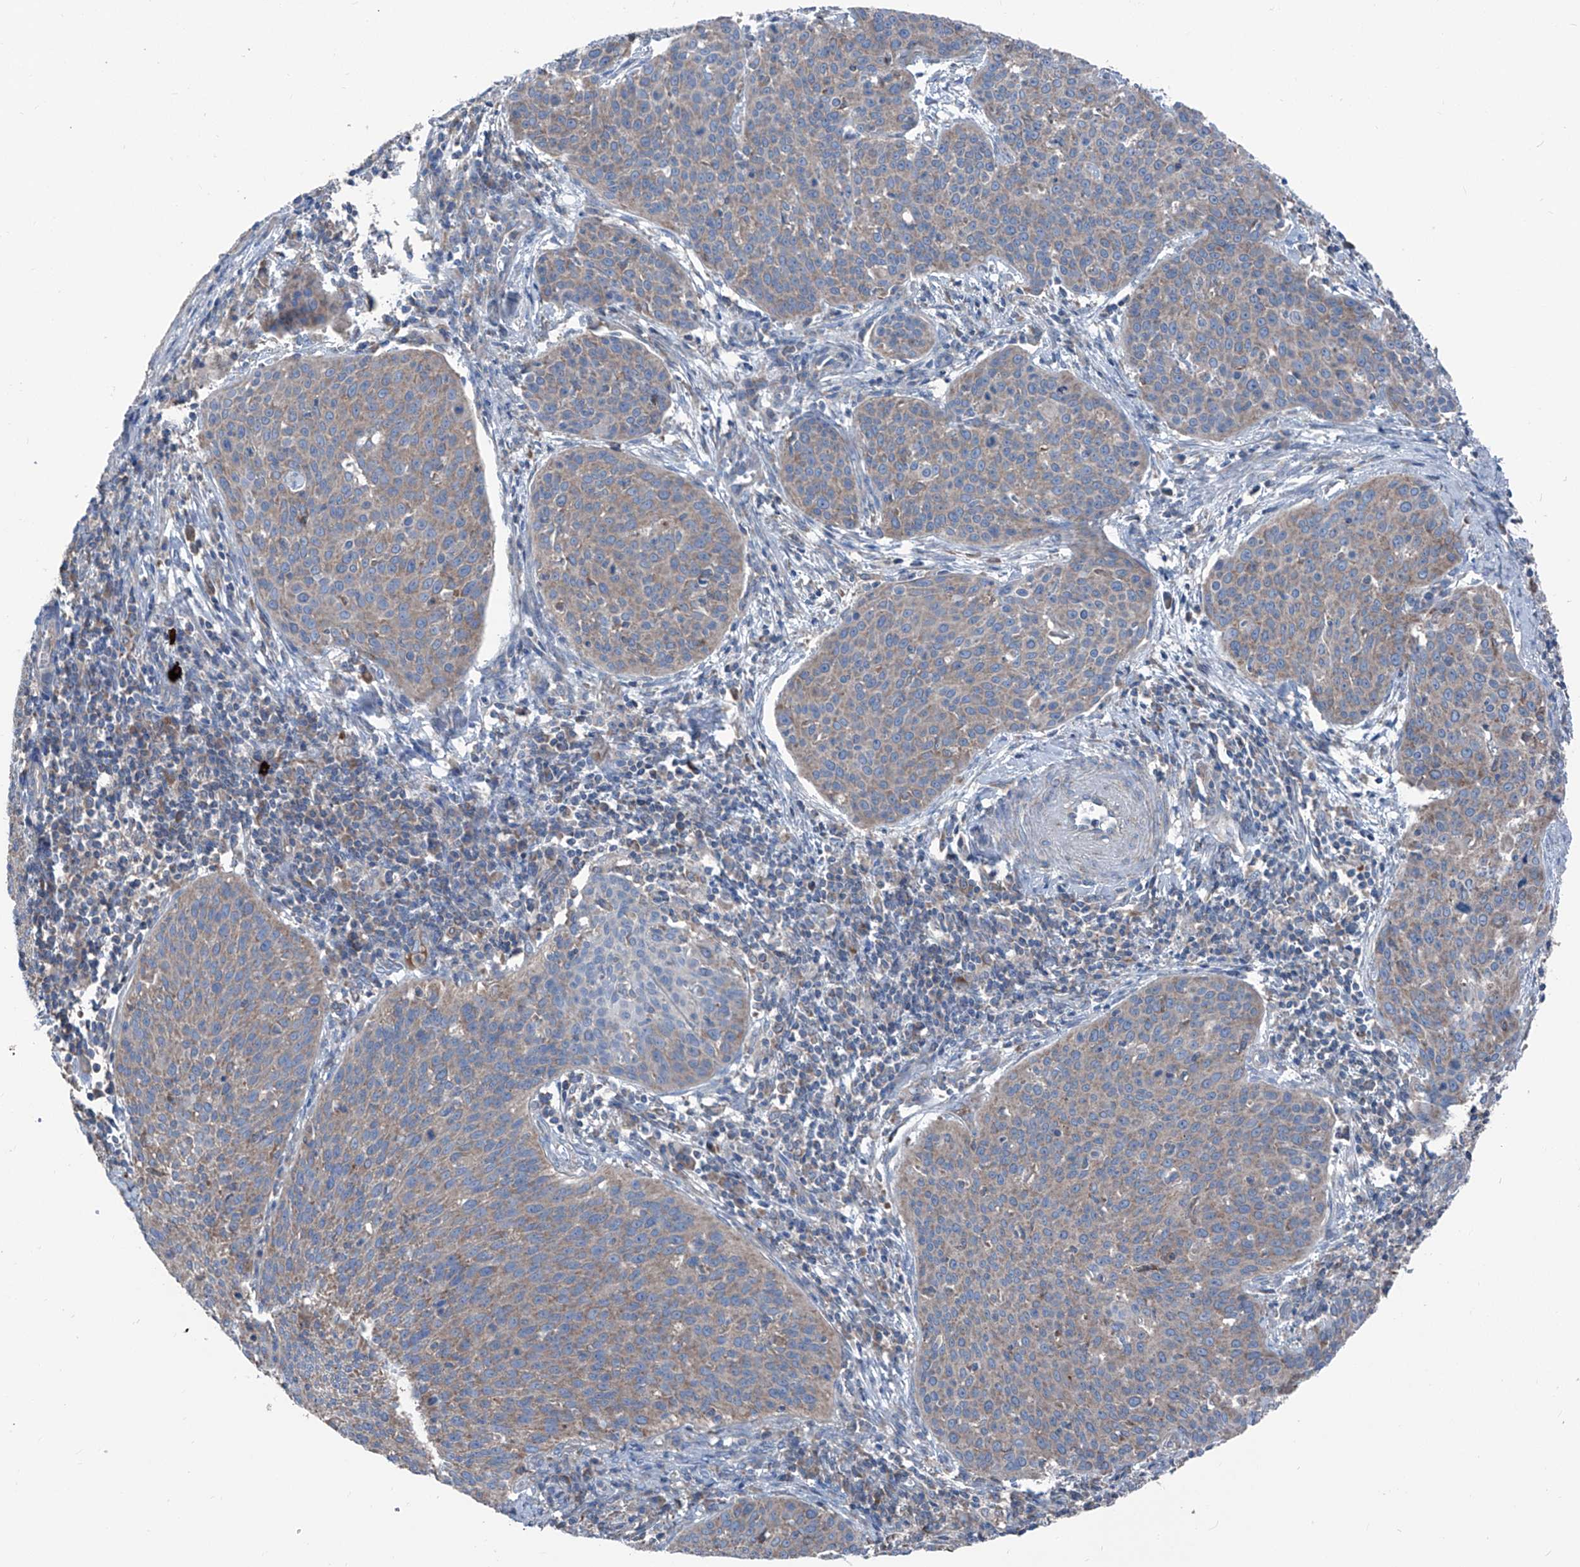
{"staining": {"intensity": "weak", "quantity": "25%-75%", "location": "cytoplasmic/membranous"}, "tissue": "cervical cancer", "cell_type": "Tumor cells", "image_type": "cancer", "snomed": [{"axis": "morphology", "description": "Squamous cell carcinoma, NOS"}, {"axis": "topography", "description": "Cervix"}], "caption": "Protein expression analysis of human cervical cancer (squamous cell carcinoma) reveals weak cytoplasmic/membranous positivity in about 25%-75% of tumor cells.", "gene": "GPAT3", "patient": {"sex": "female", "age": 38}}